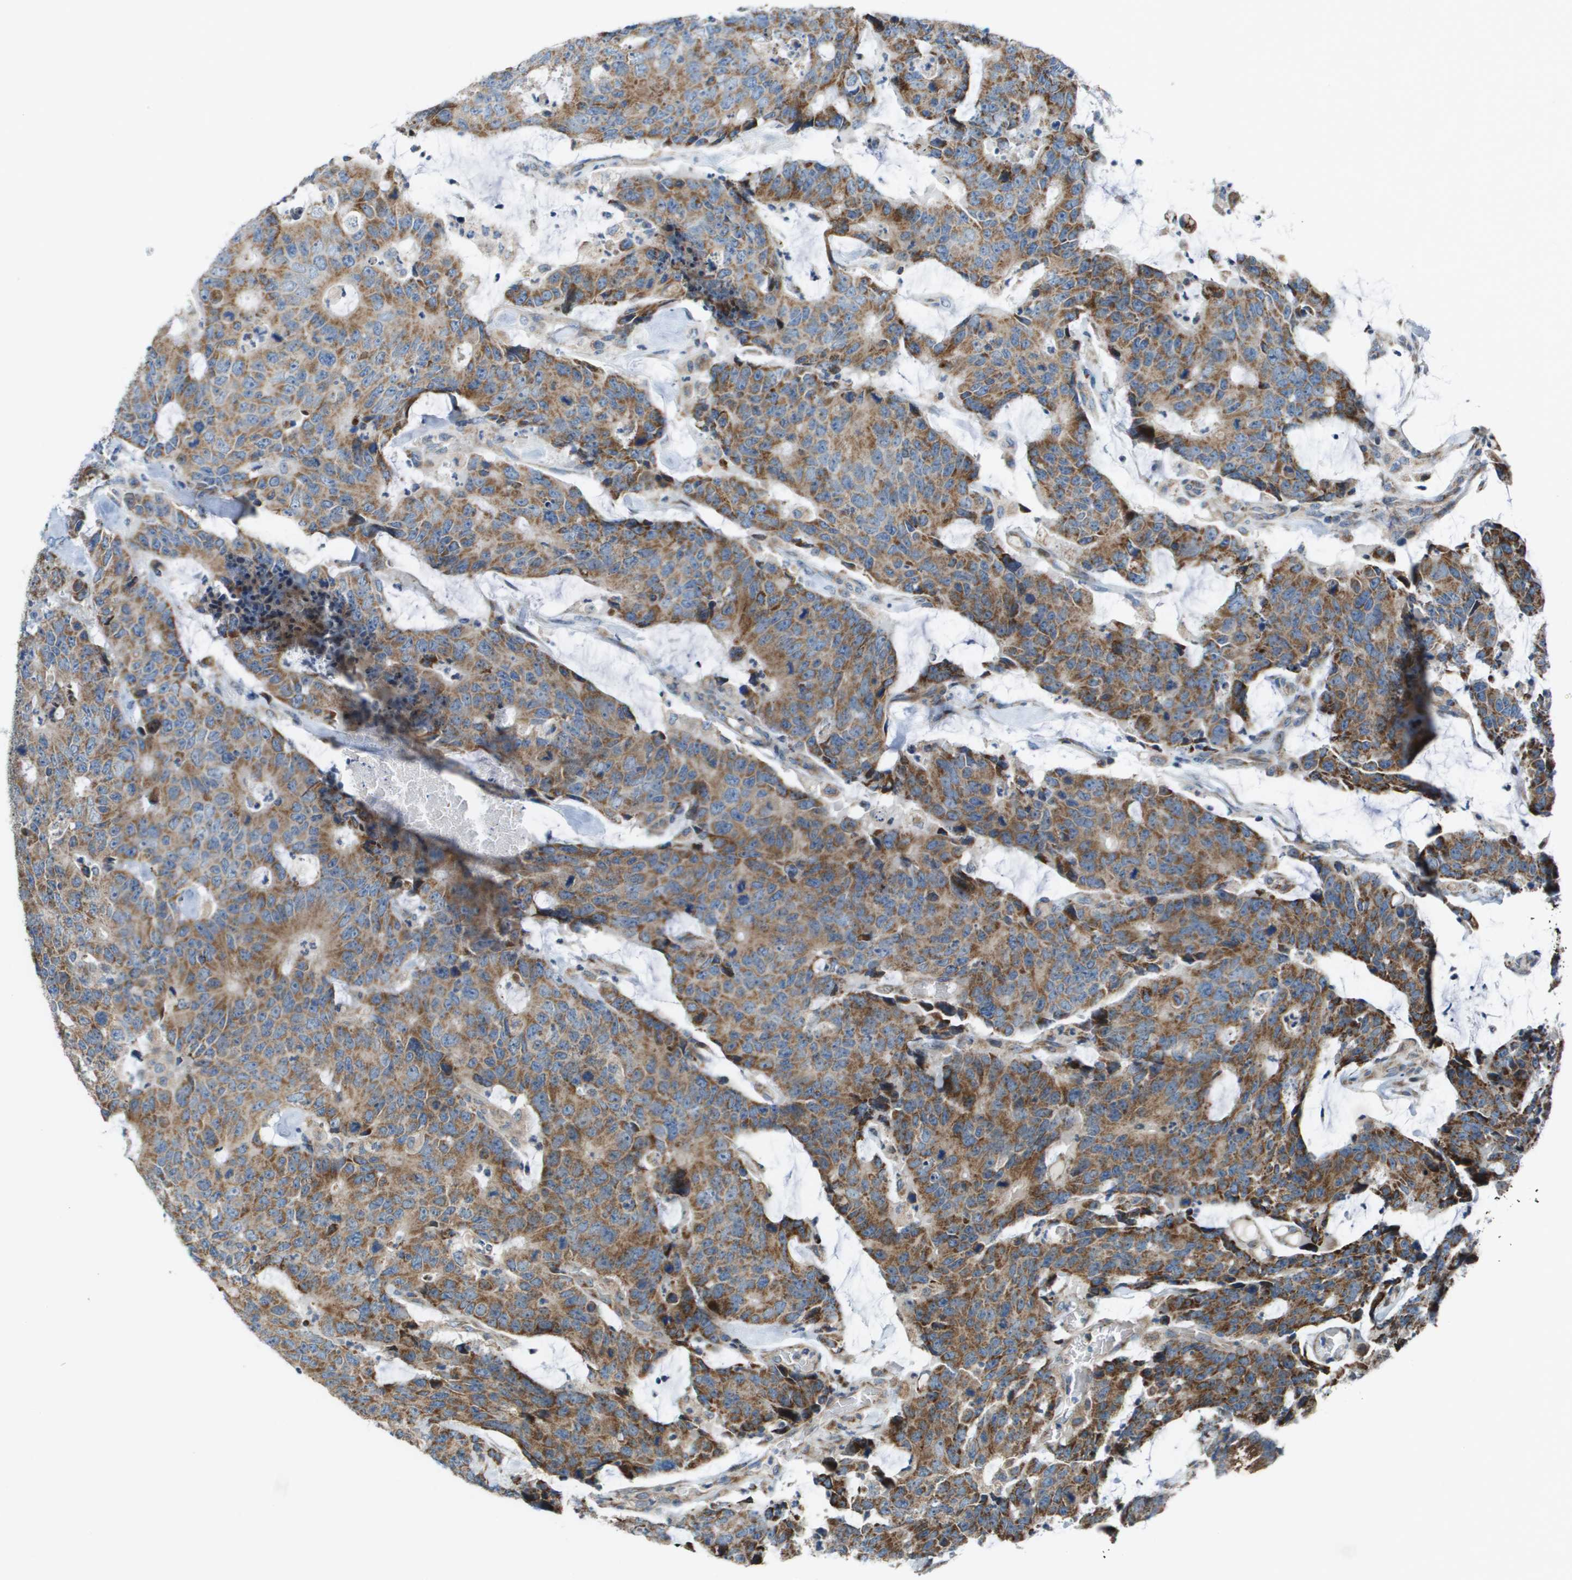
{"staining": {"intensity": "moderate", "quantity": ">75%", "location": "cytoplasmic/membranous"}, "tissue": "colorectal cancer", "cell_type": "Tumor cells", "image_type": "cancer", "snomed": [{"axis": "morphology", "description": "Adenocarcinoma, NOS"}, {"axis": "topography", "description": "Colon"}], "caption": "High-power microscopy captured an immunohistochemistry histopathology image of colorectal adenocarcinoma, revealing moderate cytoplasmic/membranous staining in approximately >75% of tumor cells.", "gene": "MGAT3", "patient": {"sex": "female", "age": 86}}